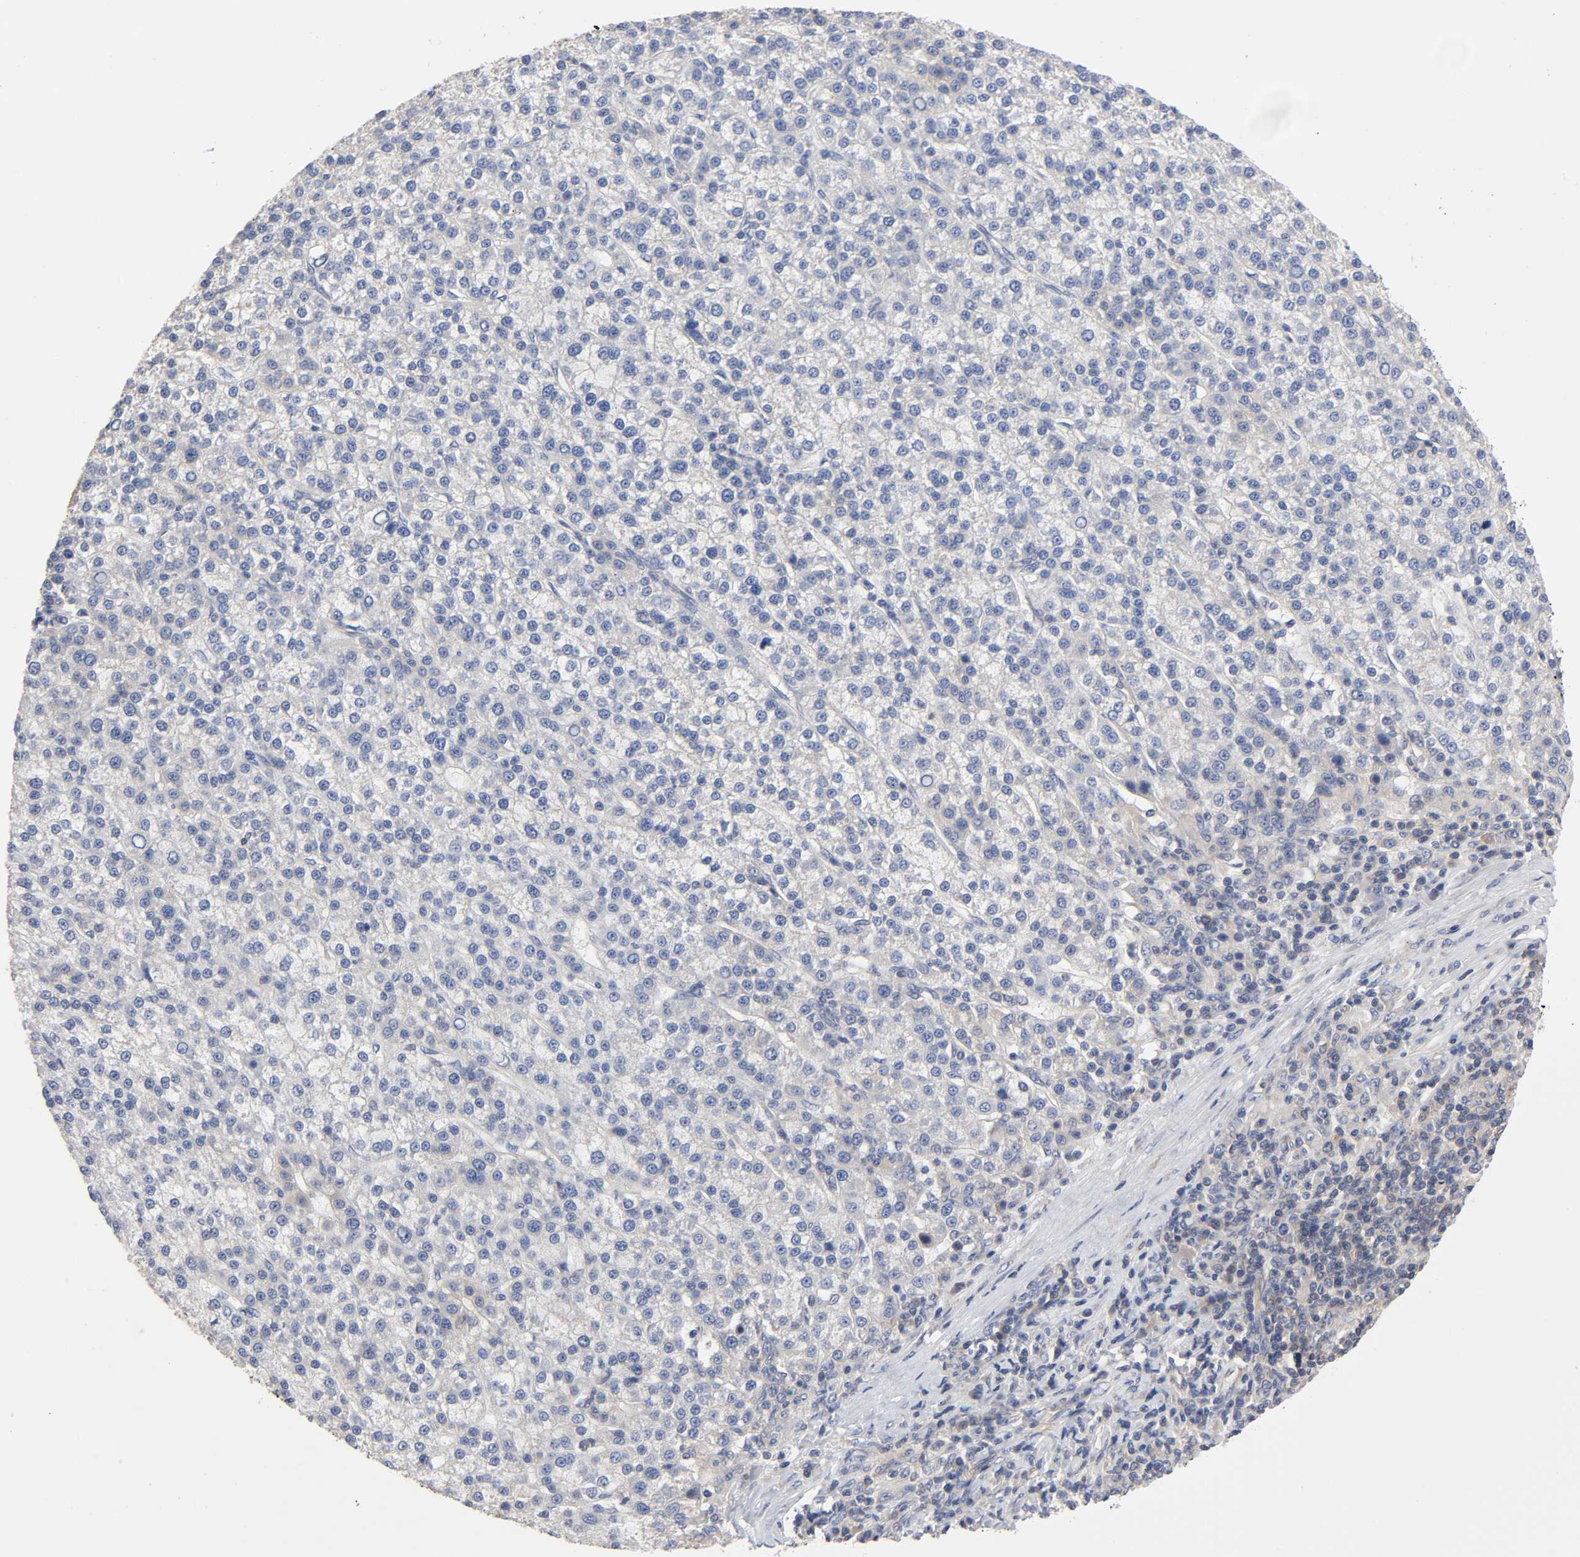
{"staining": {"intensity": "weak", "quantity": "<25%", "location": "cytoplasmic/membranous"}, "tissue": "liver cancer", "cell_type": "Tumor cells", "image_type": "cancer", "snomed": [{"axis": "morphology", "description": "Carcinoma, Hepatocellular, NOS"}, {"axis": "topography", "description": "Liver"}], "caption": "Immunohistochemical staining of liver hepatocellular carcinoma shows no significant expression in tumor cells.", "gene": "PRKAB1", "patient": {"sex": "female", "age": 58}}